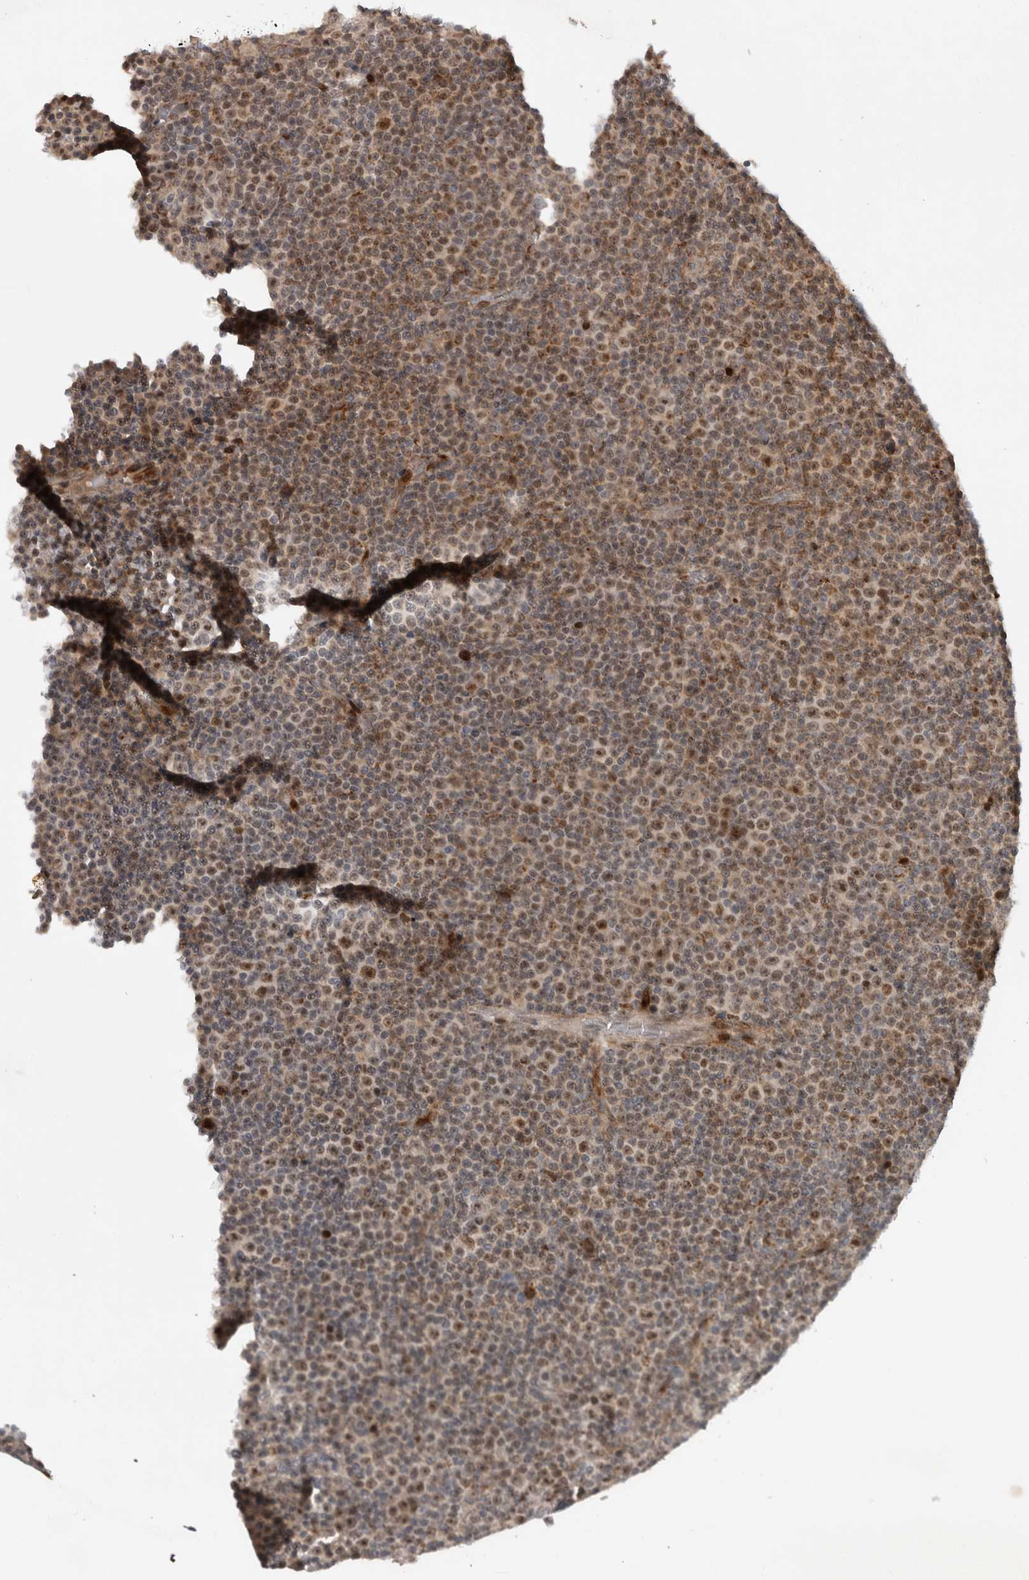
{"staining": {"intensity": "moderate", "quantity": ">75%", "location": "nuclear"}, "tissue": "lymphoma", "cell_type": "Tumor cells", "image_type": "cancer", "snomed": [{"axis": "morphology", "description": "Malignant lymphoma, non-Hodgkin's type, Low grade"}, {"axis": "topography", "description": "Lymph node"}], "caption": "Protein staining reveals moderate nuclear positivity in about >75% of tumor cells in lymphoma.", "gene": "INSRR", "patient": {"sex": "female", "age": 67}}